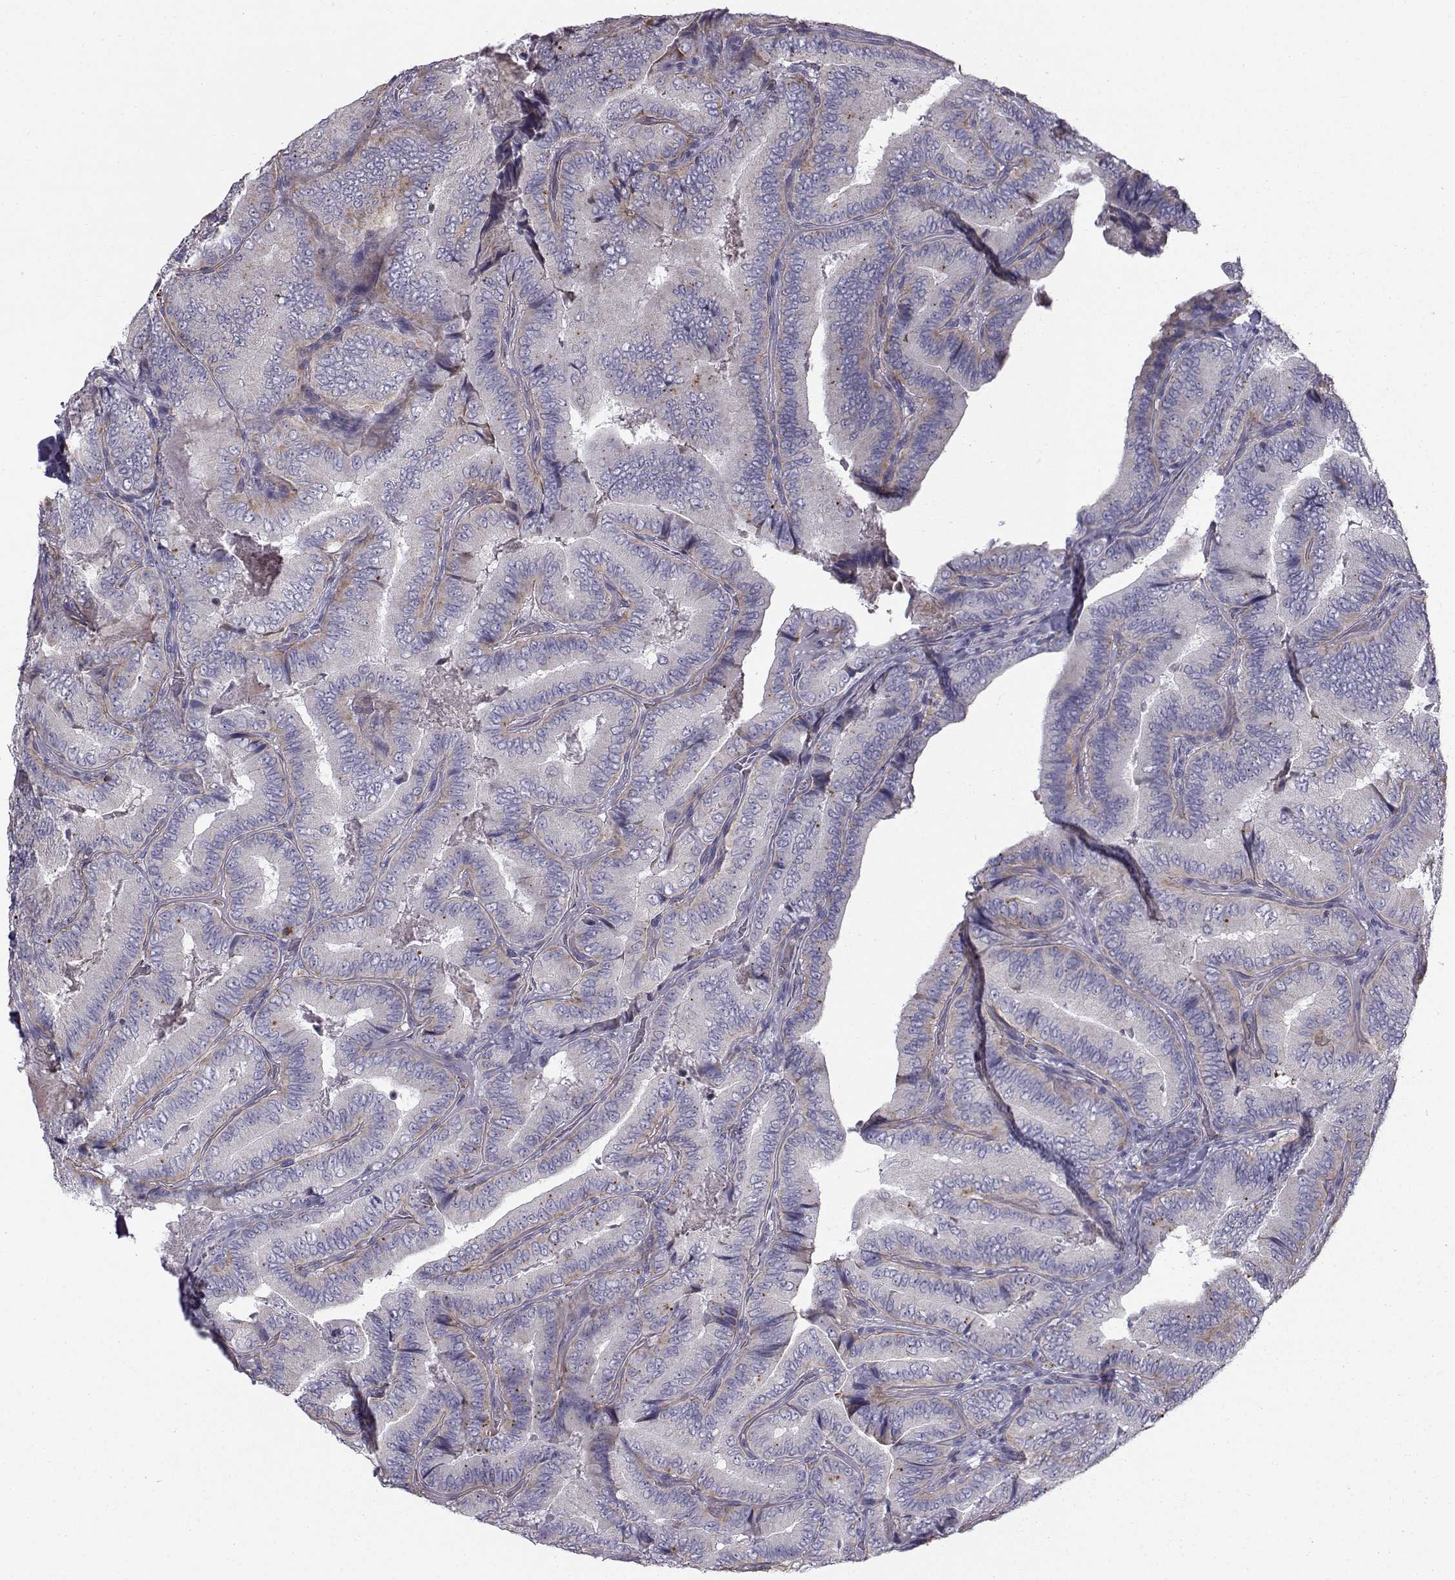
{"staining": {"intensity": "negative", "quantity": "none", "location": "none"}, "tissue": "thyroid cancer", "cell_type": "Tumor cells", "image_type": "cancer", "snomed": [{"axis": "morphology", "description": "Papillary adenocarcinoma, NOS"}, {"axis": "topography", "description": "Thyroid gland"}], "caption": "Immunohistochemistry of human thyroid cancer reveals no expression in tumor cells. (DAB IHC with hematoxylin counter stain).", "gene": "CALCR", "patient": {"sex": "male", "age": 61}}